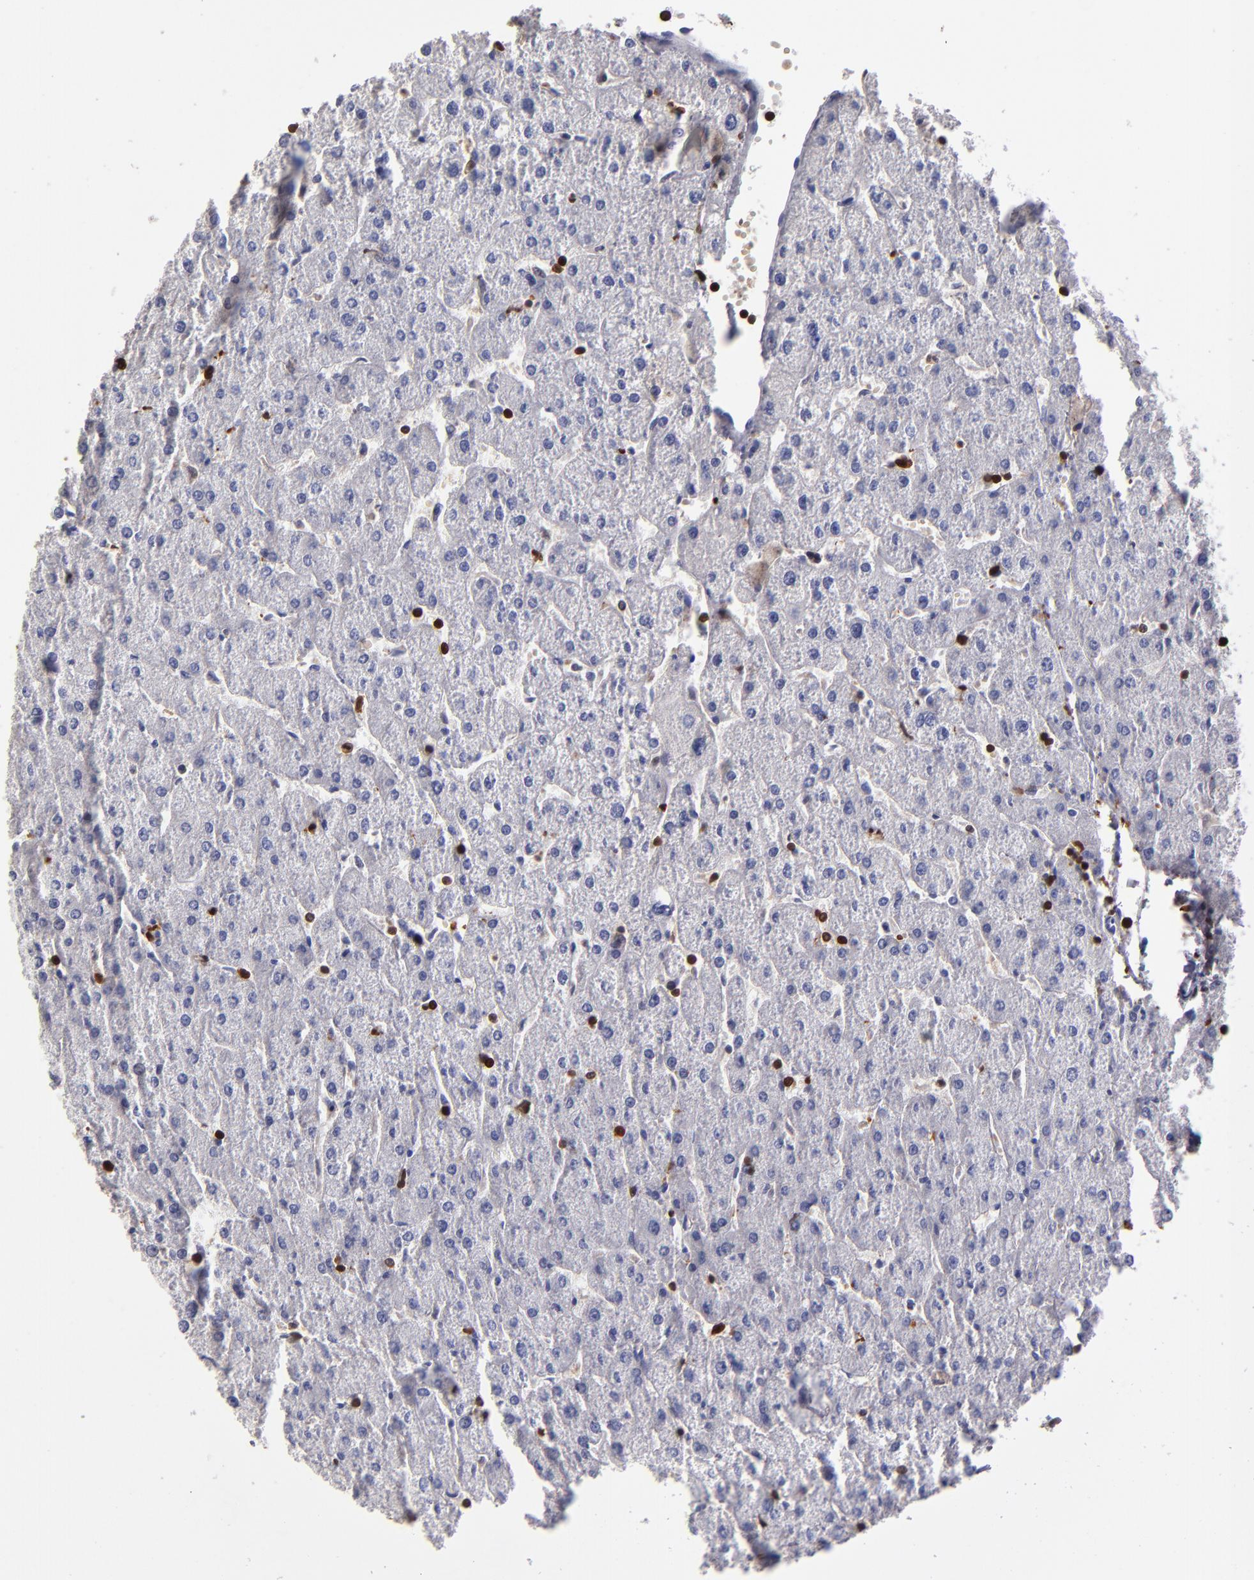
{"staining": {"intensity": "negative", "quantity": "none", "location": "none"}, "tissue": "liver", "cell_type": "Cholangiocytes", "image_type": "normal", "snomed": [{"axis": "morphology", "description": "Normal tissue, NOS"}, {"axis": "topography", "description": "Liver"}], "caption": "Liver was stained to show a protein in brown. There is no significant staining in cholangiocytes. Nuclei are stained in blue.", "gene": "S100A4", "patient": {"sex": "male", "age": 67}}